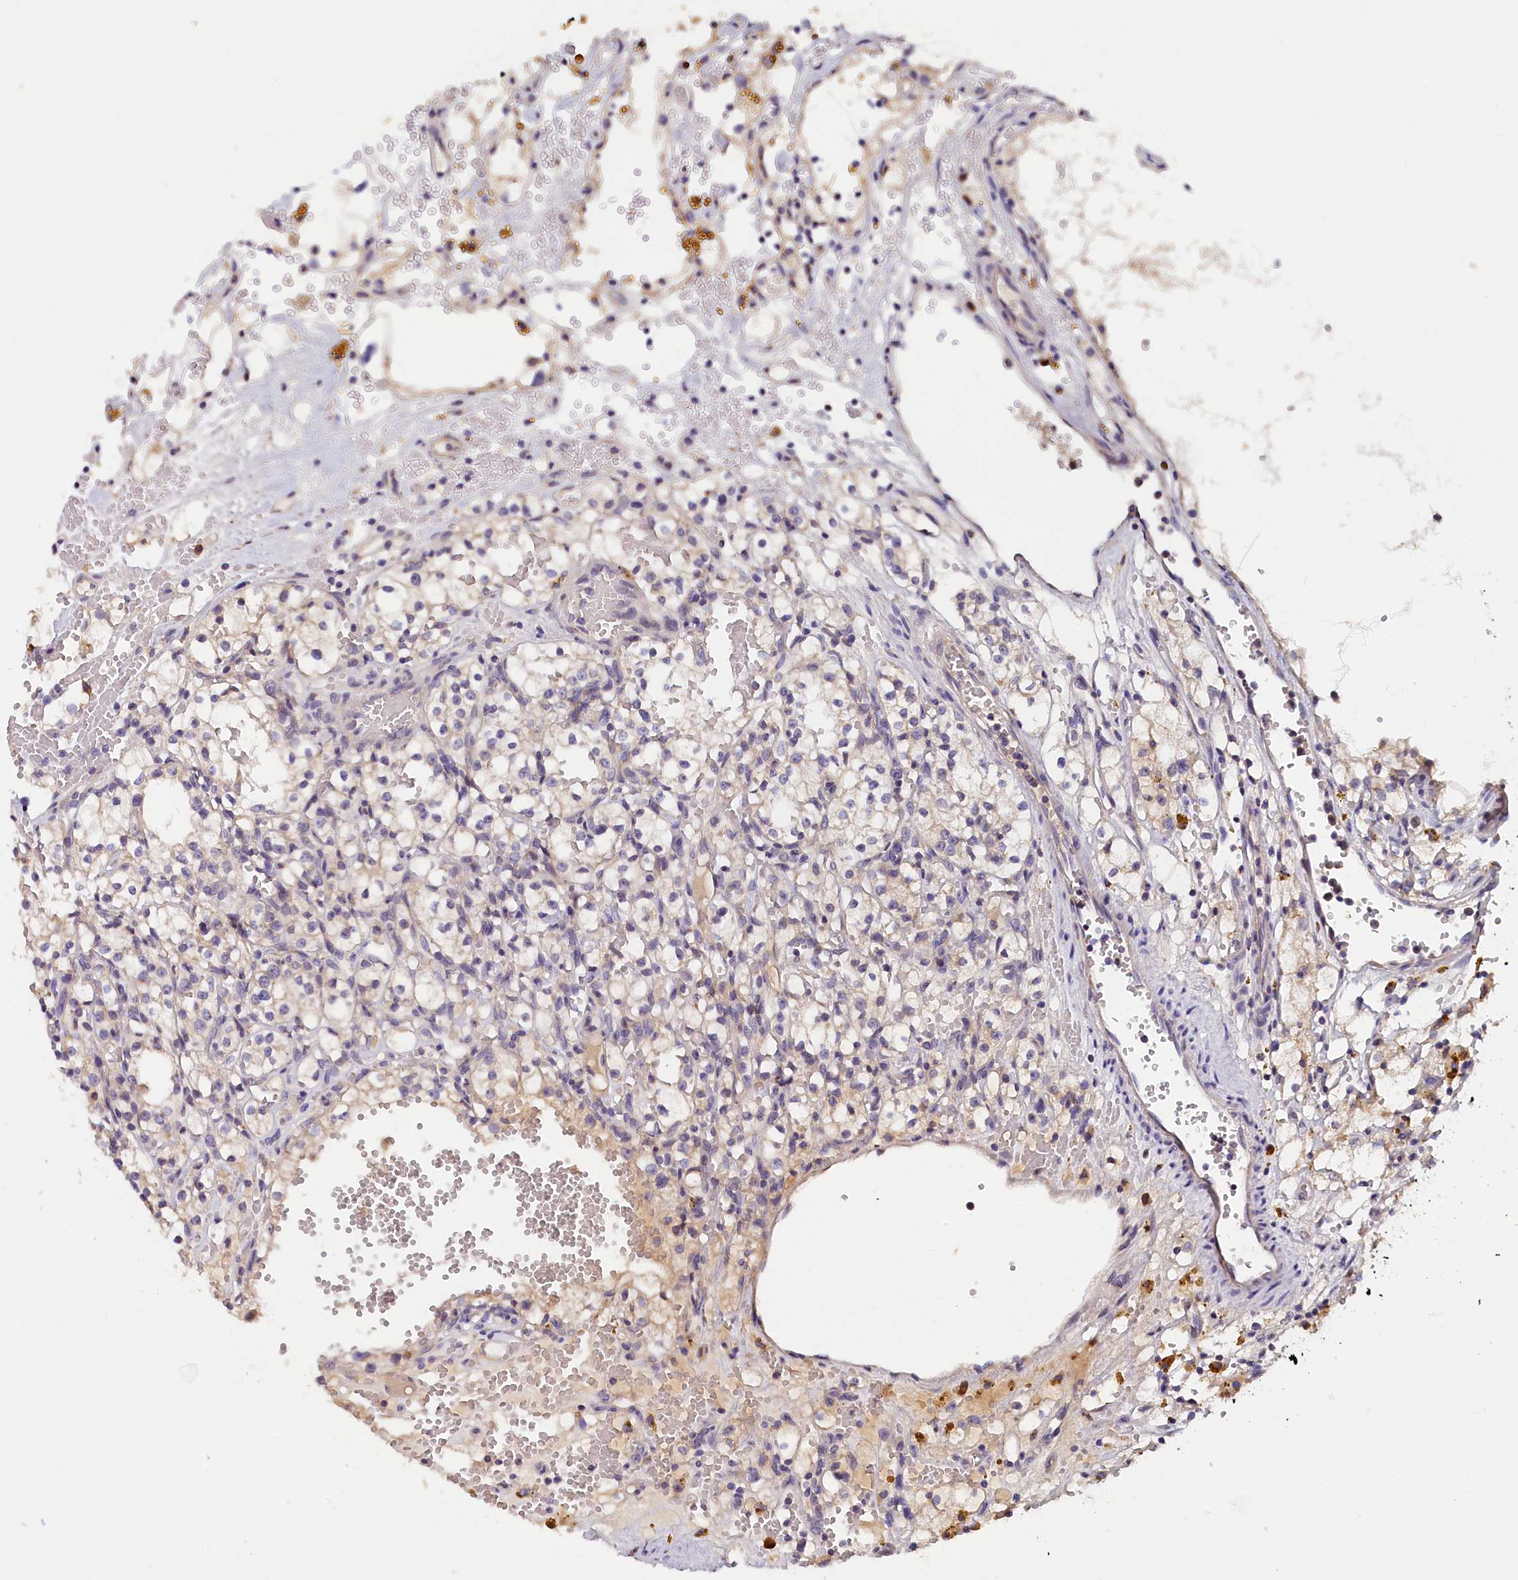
{"staining": {"intensity": "weak", "quantity": "<25%", "location": "cytoplasmic/membranous"}, "tissue": "renal cancer", "cell_type": "Tumor cells", "image_type": "cancer", "snomed": [{"axis": "morphology", "description": "Adenocarcinoma, NOS"}, {"axis": "topography", "description": "Kidney"}], "caption": "There is no significant positivity in tumor cells of renal cancer (adenocarcinoma).", "gene": "ST7L", "patient": {"sex": "male", "age": 56}}